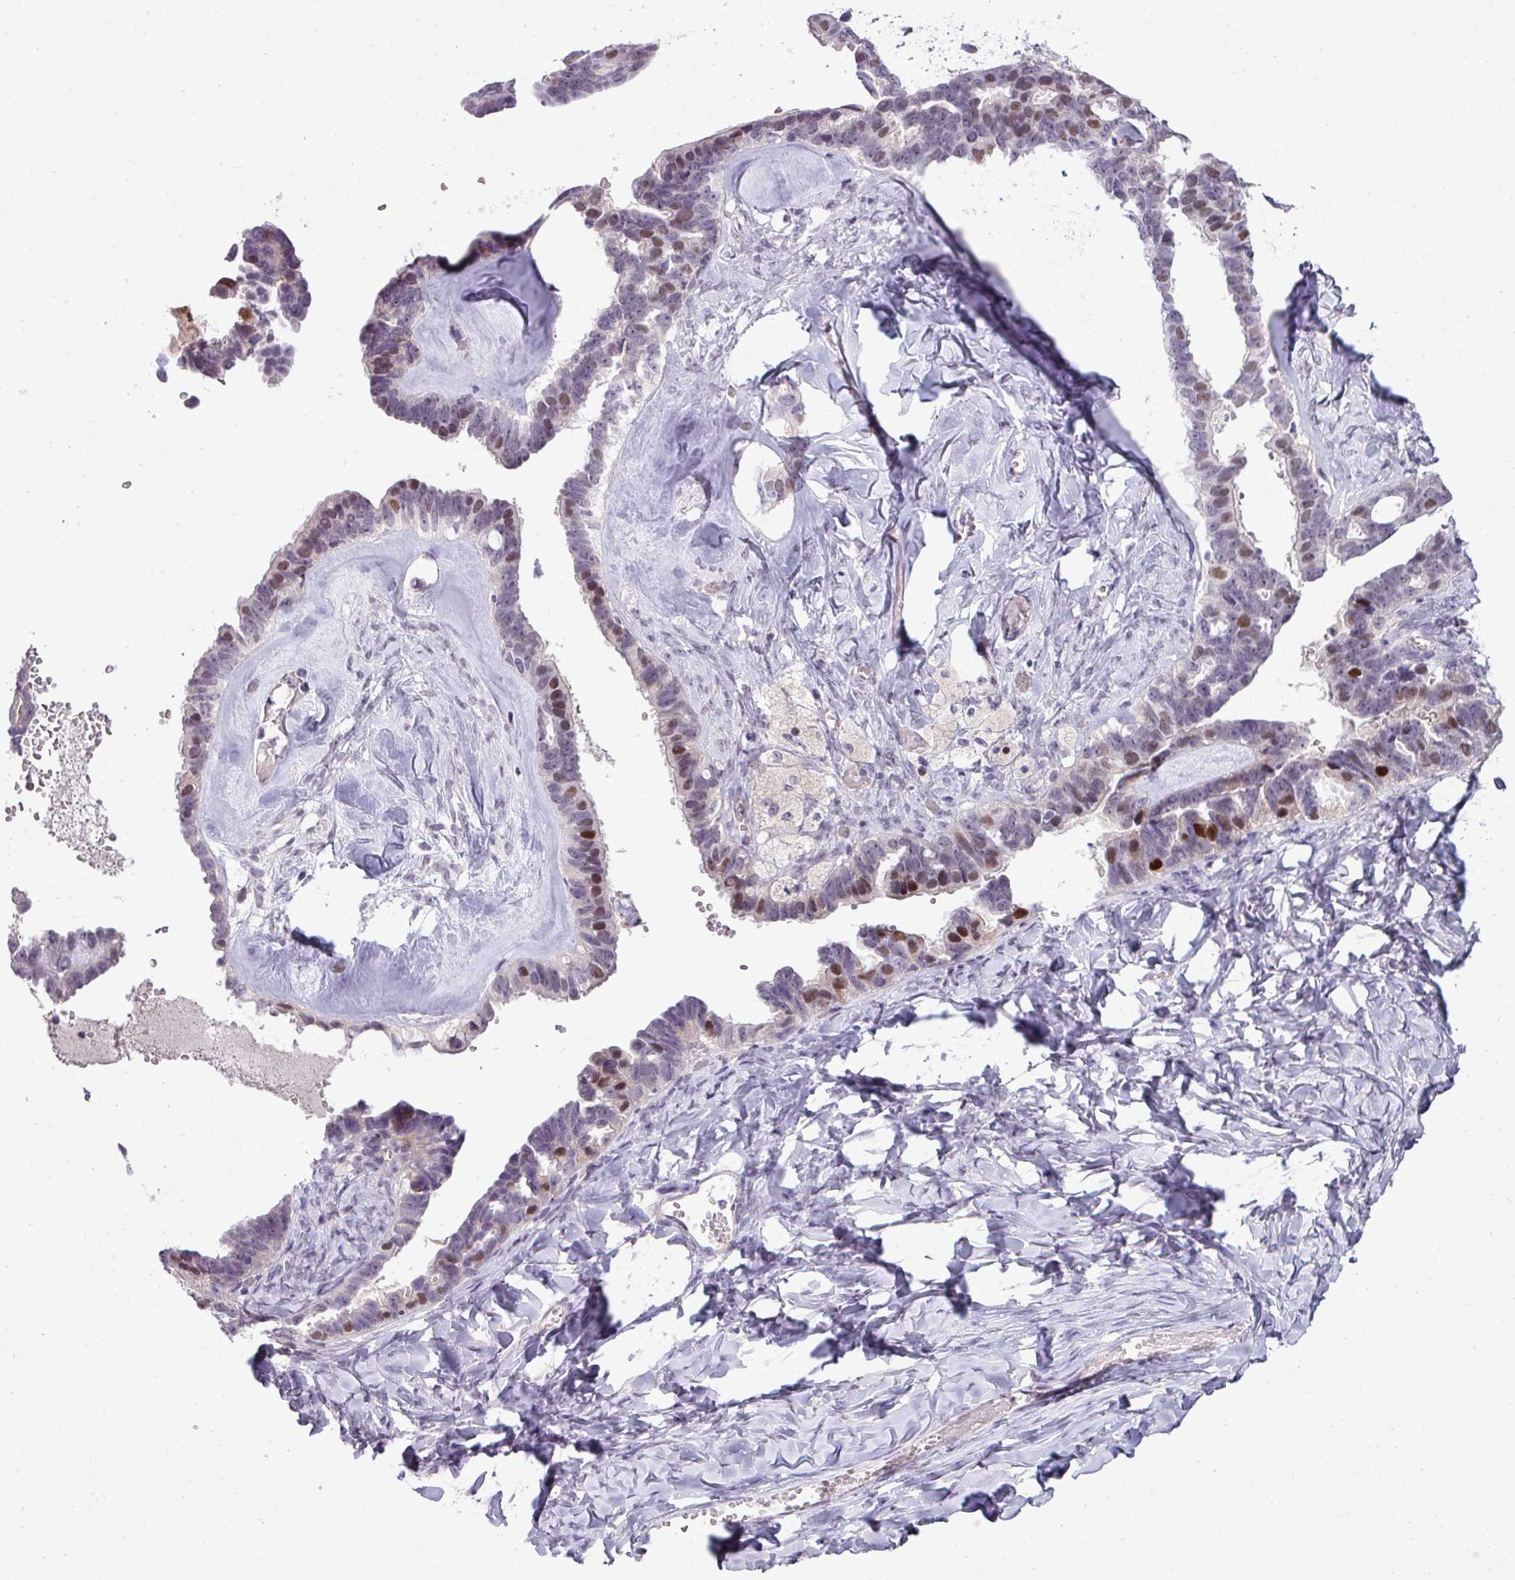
{"staining": {"intensity": "negative", "quantity": "none", "location": "none"}, "tissue": "ovarian cancer", "cell_type": "Tumor cells", "image_type": "cancer", "snomed": [{"axis": "morphology", "description": "Cystadenocarcinoma, serous, NOS"}, {"axis": "topography", "description": "Ovary"}], "caption": "Immunohistochemical staining of serous cystadenocarcinoma (ovarian) demonstrates no significant staining in tumor cells.", "gene": "ZNF688", "patient": {"sex": "female", "age": 69}}